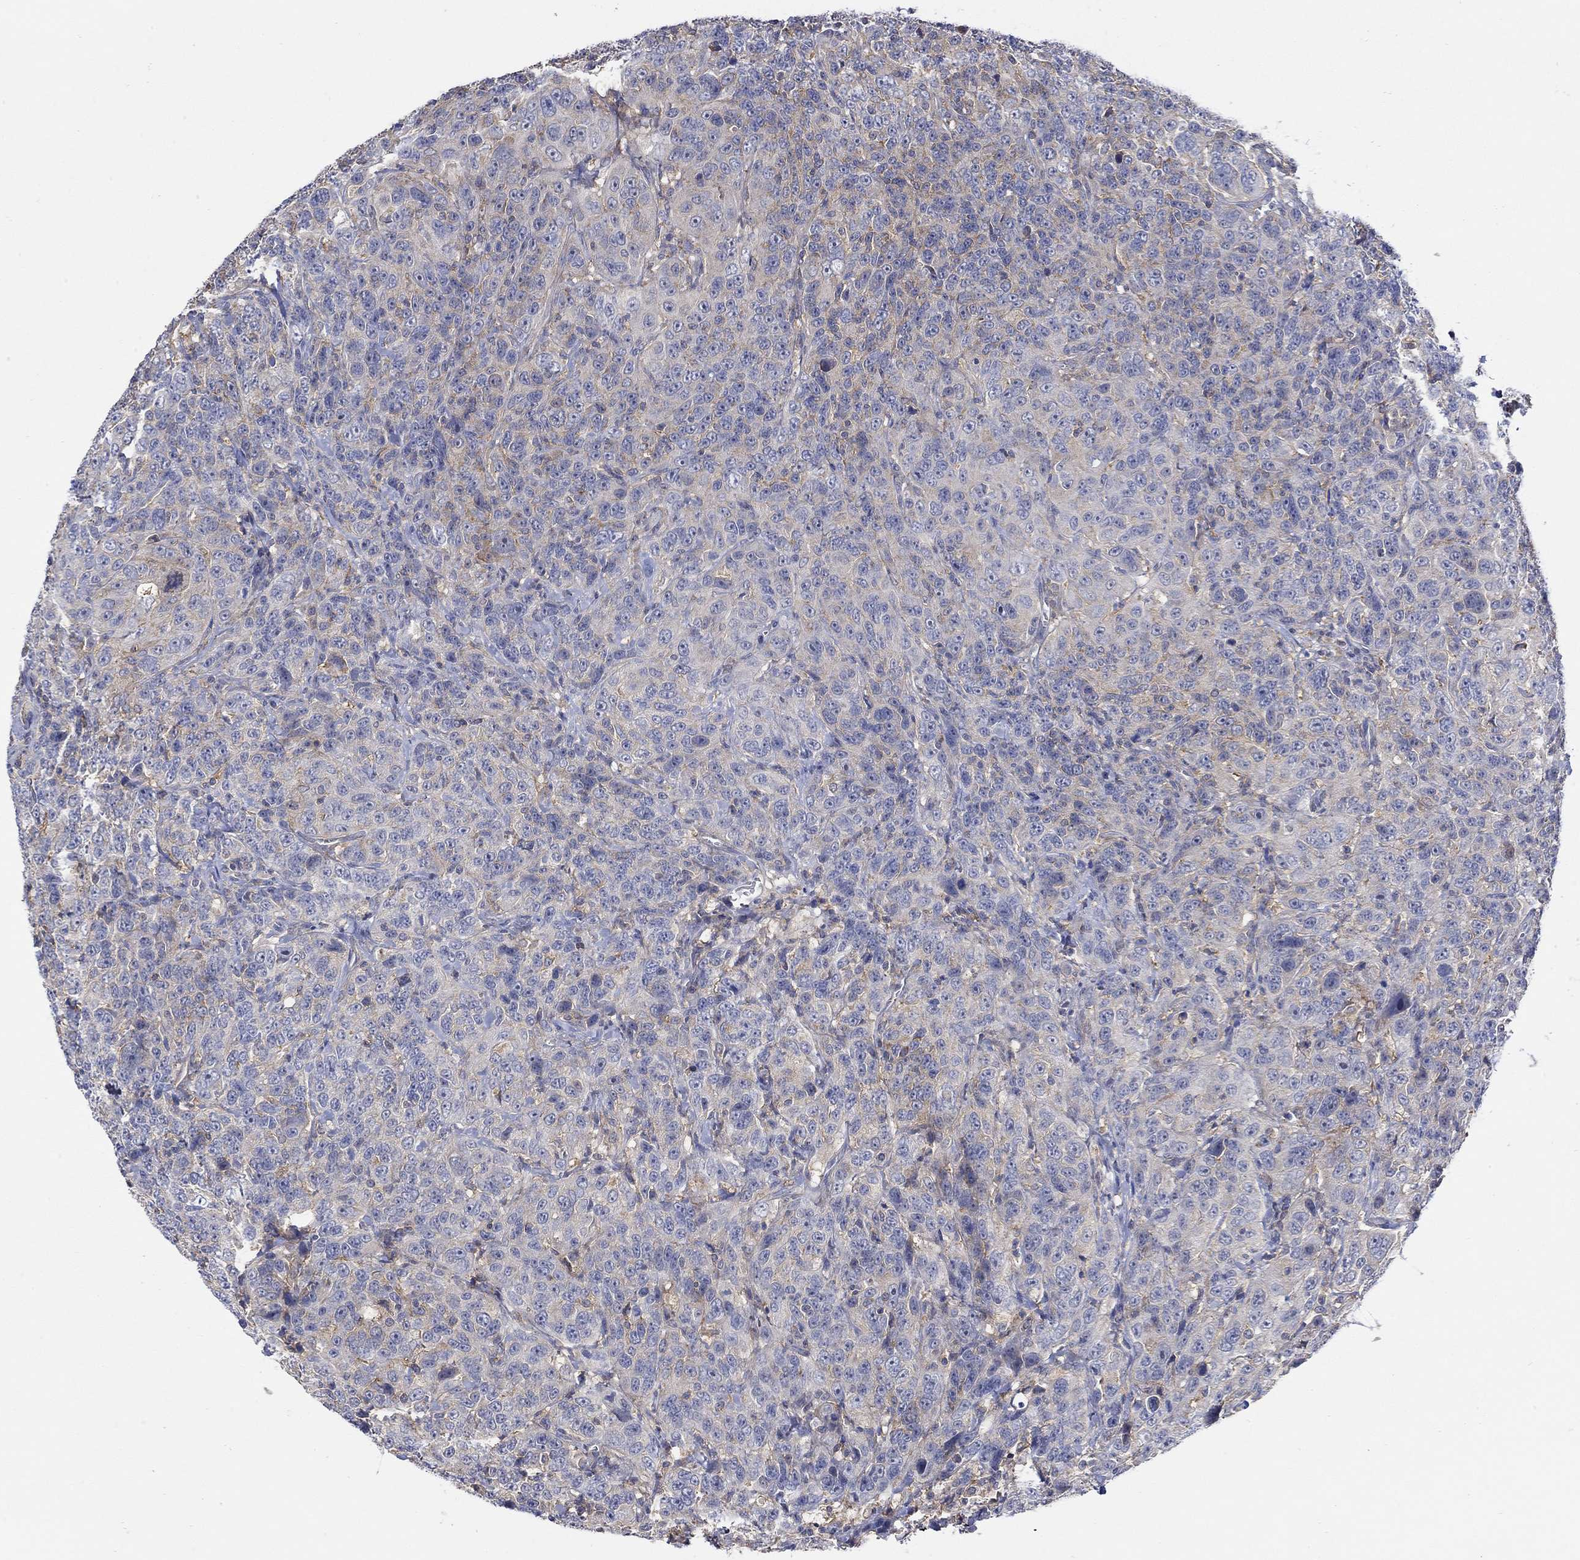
{"staining": {"intensity": "weak", "quantity": "25%-75%", "location": "cytoplasmic/membranous"}, "tissue": "urothelial cancer", "cell_type": "Tumor cells", "image_type": "cancer", "snomed": [{"axis": "morphology", "description": "Urothelial carcinoma, NOS"}, {"axis": "morphology", "description": "Urothelial carcinoma, High grade"}, {"axis": "topography", "description": "Urinary bladder"}], "caption": "IHC photomicrograph of human urothelial carcinoma (high-grade) stained for a protein (brown), which shows low levels of weak cytoplasmic/membranous staining in about 25%-75% of tumor cells.", "gene": "TEKT3", "patient": {"sex": "female", "age": 73}}